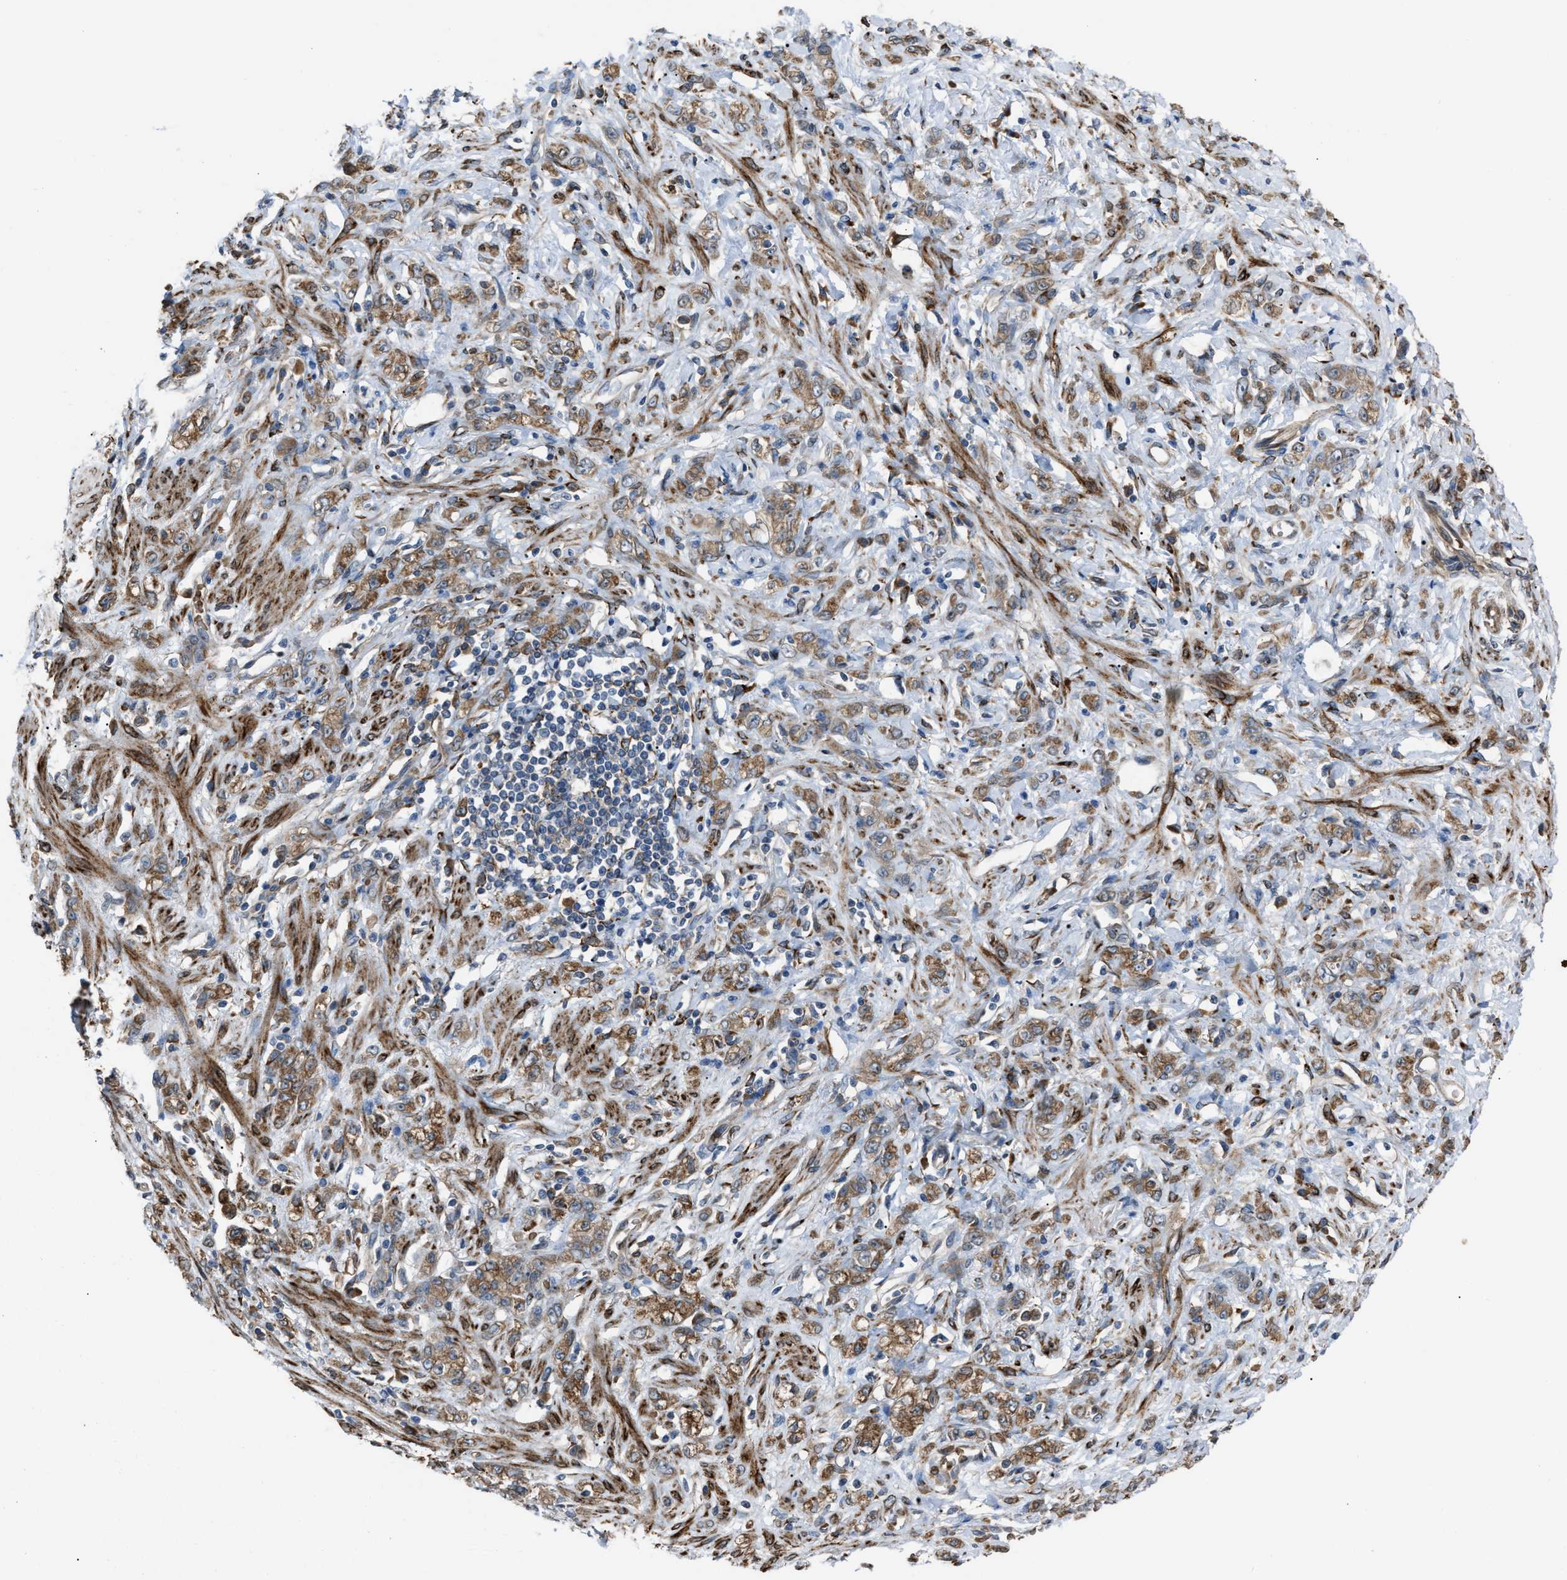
{"staining": {"intensity": "moderate", "quantity": ">75%", "location": "cytoplasmic/membranous"}, "tissue": "stomach cancer", "cell_type": "Tumor cells", "image_type": "cancer", "snomed": [{"axis": "morphology", "description": "Normal tissue, NOS"}, {"axis": "morphology", "description": "Adenocarcinoma, NOS"}, {"axis": "topography", "description": "Stomach"}], "caption": "An image showing moderate cytoplasmic/membranous expression in about >75% of tumor cells in stomach adenocarcinoma, as visualized by brown immunohistochemical staining.", "gene": "SELENOM", "patient": {"sex": "male", "age": 82}}